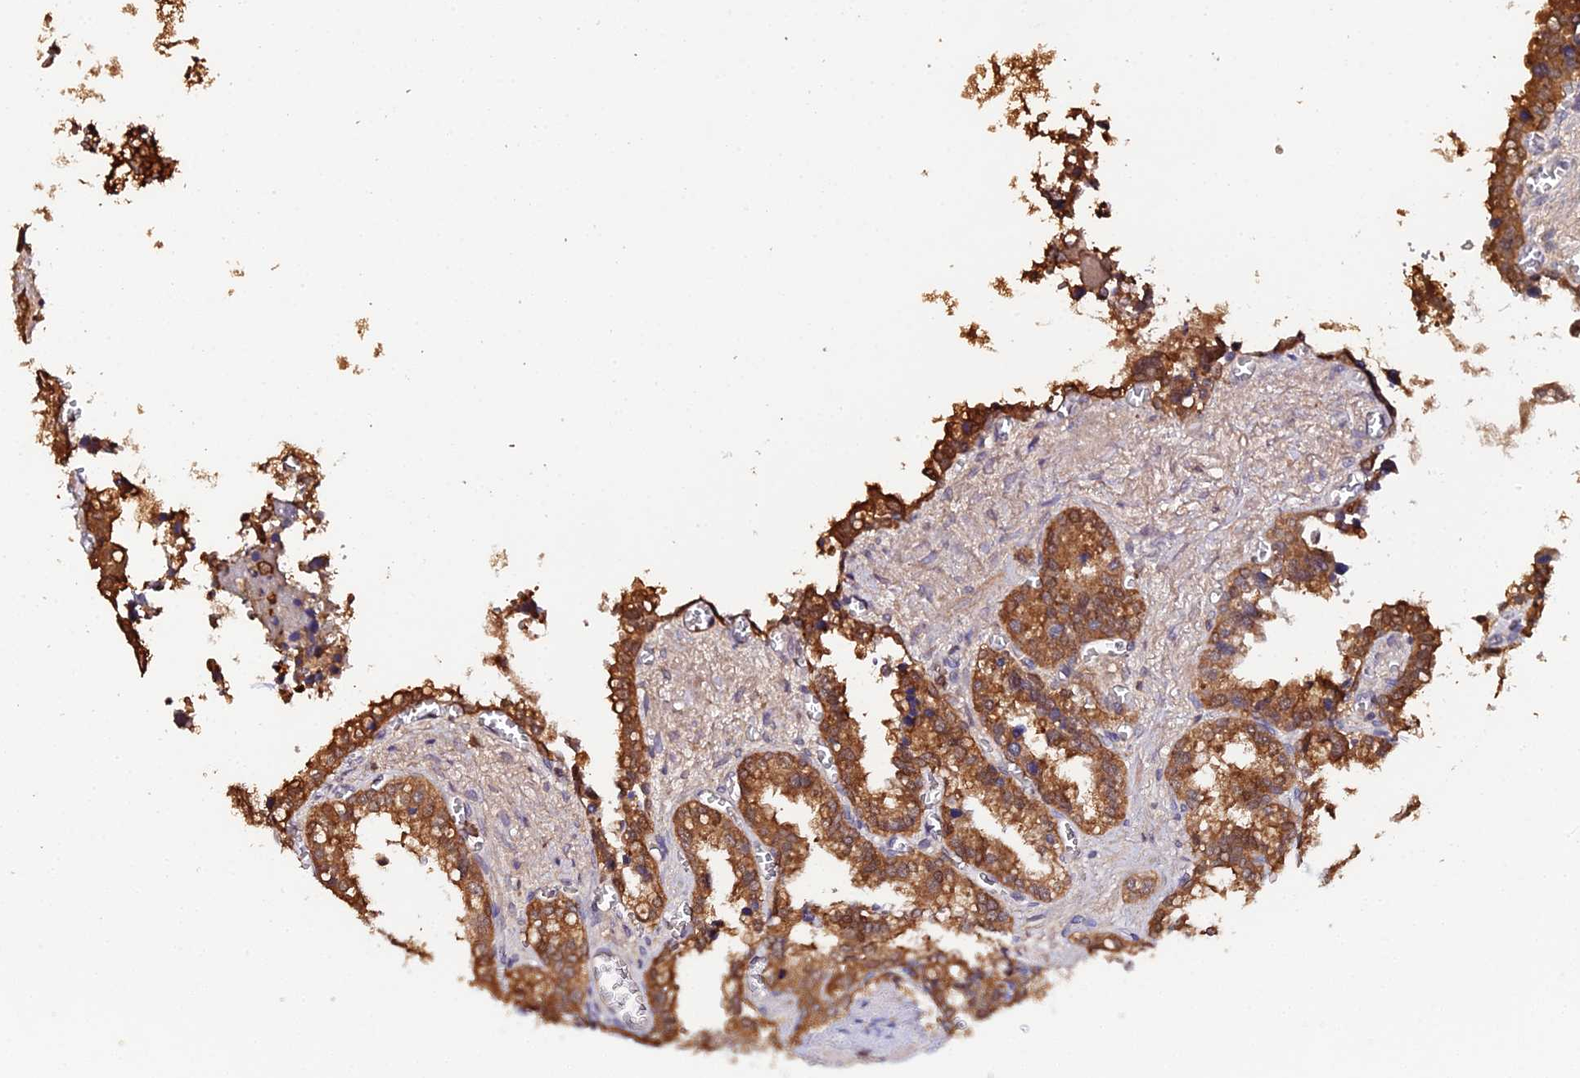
{"staining": {"intensity": "strong", "quantity": ">75%", "location": "cytoplasmic/membranous"}, "tissue": "seminal vesicle", "cell_type": "Glandular cells", "image_type": "normal", "snomed": [{"axis": "morphology", "description": "Normal tissue, NOS"}, {"axis": "topography", "description": "Prostate"}, {"axis": "topography", "description": "Seminal veicle"}], "caption": "Immunohistochemistry image of unremarkable human seminal vesicle stained for a protein (brown), which shows high levels of strong cytoplasmic/membranous expression in approximately >75% of glandular cells.", "gene": "FBP1", "patient": {"sex": "male", "age": 51}}